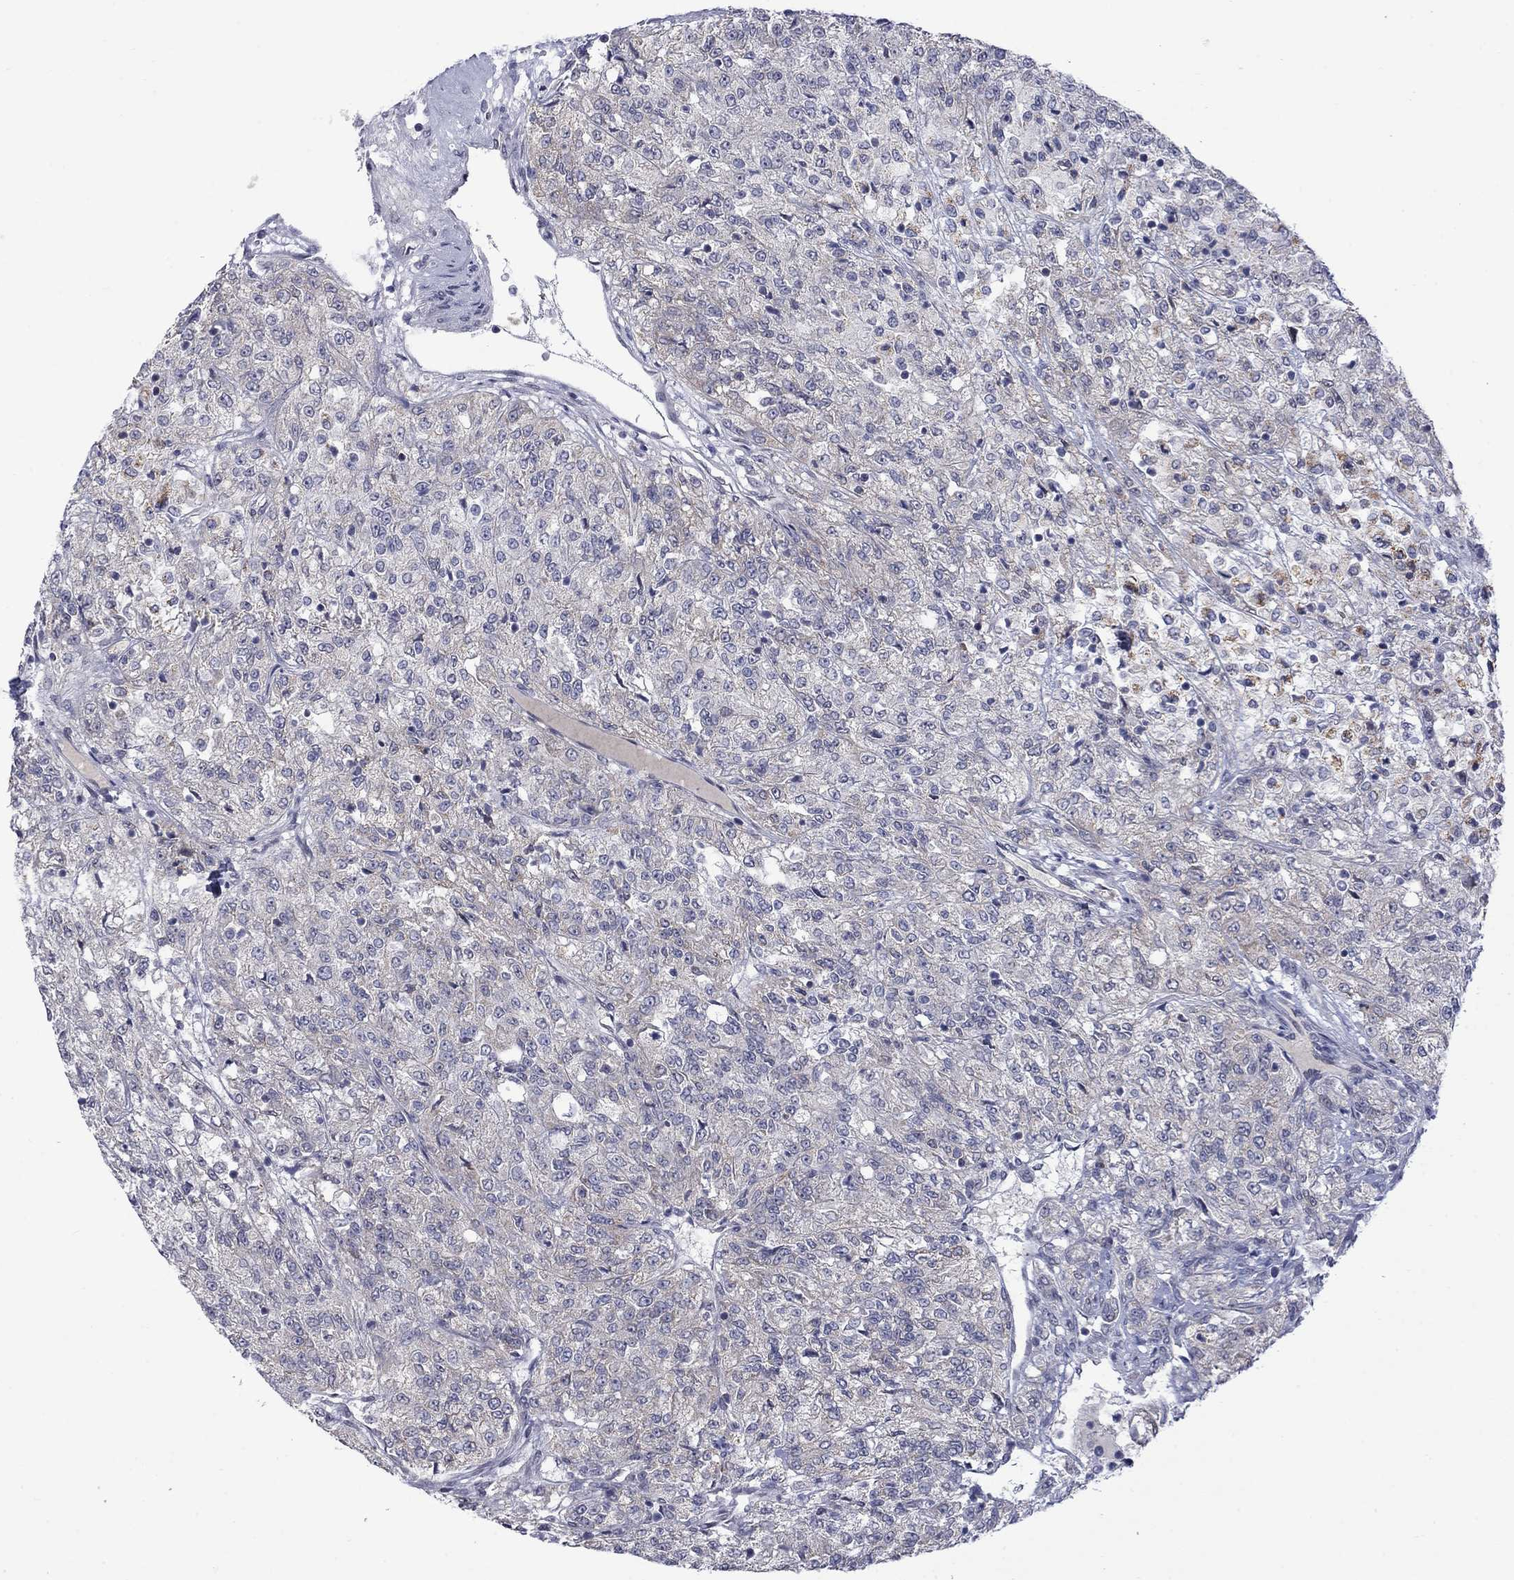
{"staining": {"intensity": "negative", "quantity": "none", "location": "none"}, "tissue": "renal cancer", "cell_type": "Tumor cells", "image_type": "cancer", "snomed": [{"axis": "morphology", "description": "Adenocarcinoma, NOS"}, {"axis": "topography", "description": "Kidney"}], "caption": "A photomicrograph of human adenocarcinoma (renal) is negative for staining in tumor cells. The staining is performed using DAB brown chromogen with nuclei counter-stained in using hematoxylin.", "gene": "KCNJ16", "patient": {"sex": "female", "age": 63}}